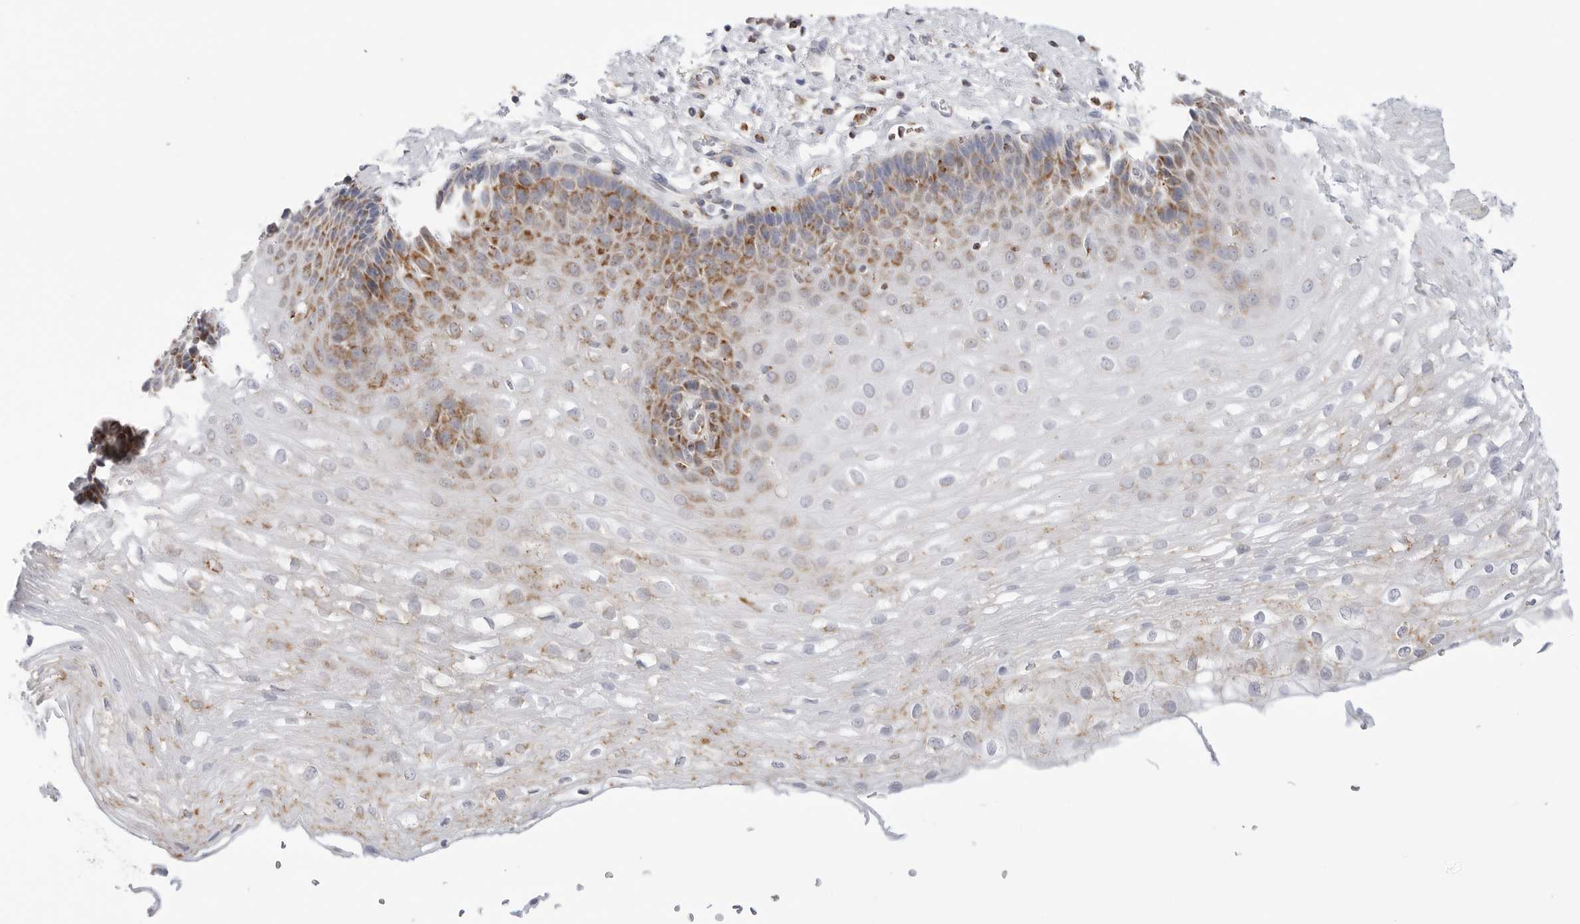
{"staining": {"intensity": "moderate", "quantity": "25%-75%", "location": "cytoplasmic/membranous"}, "tissue": "esophagus", "cell_type": "Squamous epithelial cells", "image_type": "normal", "snomed": [{"axis": "morphology", "description": "Normal tissue, NOS"}, {"axis": "topography", "description": "Esophagus"}], "caption": "Immunohistochemistry (IHC) (DAB) staining of benign esophagus reveals moderate cytoplasmic/membranous protein staining in approximately 25%-75% of squamous epithelial cells. The protein is stained brown, and the nuclei are stained in blue (DAB IHC with brightfield microscopy, high magnification).", "gene": "ATP5IF1", "patient": {"sex": "female", "age": 66}}